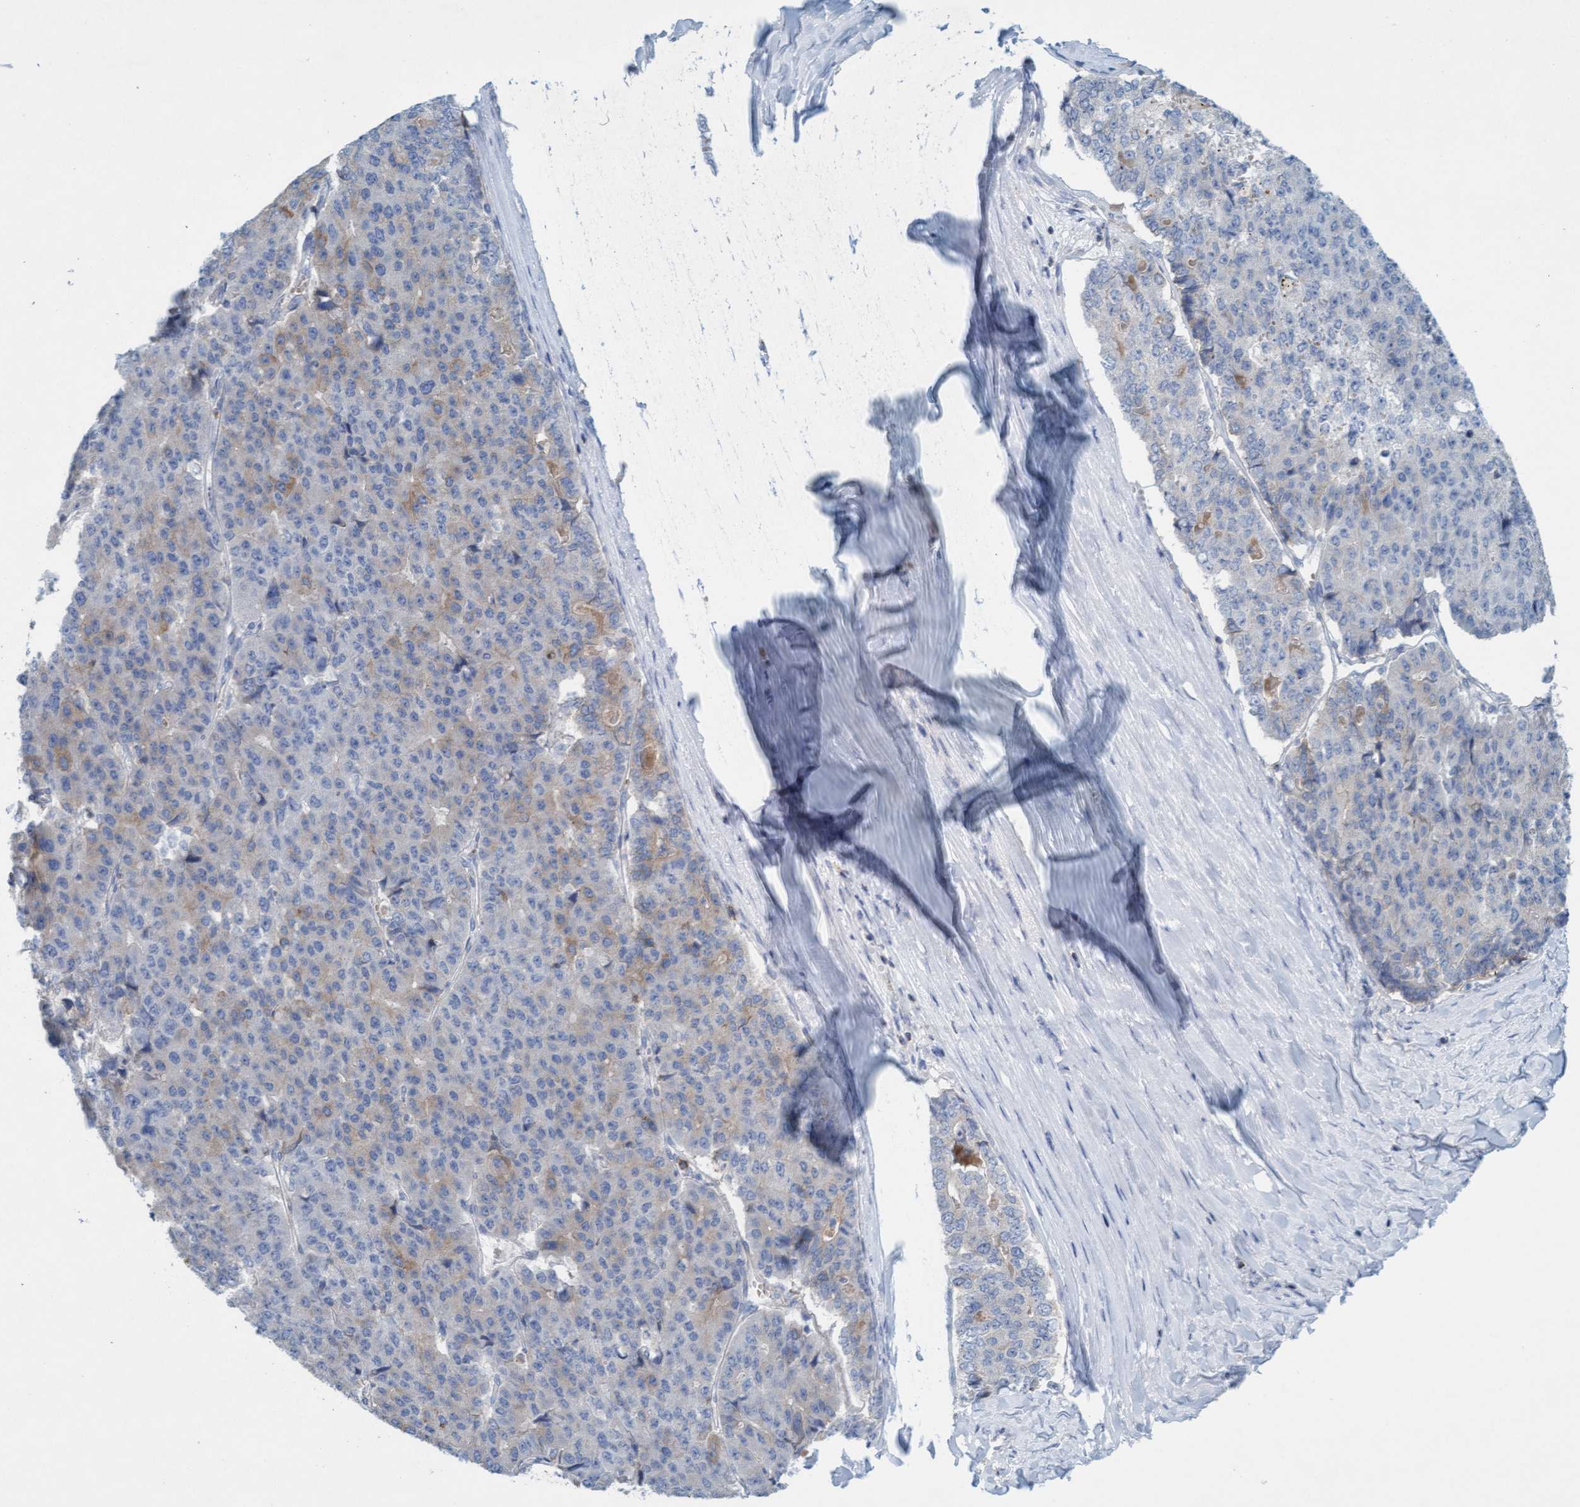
{"staining": {"intensity": "weak", "quantity": "<25%", "location": "cytoplasmic/membranous"}, "tissue": "pancreatic cancer", "cell_type": "Tumor cells", "image_type": "cancer", "snomed": [{"axis": "morphology", "description": "Adenocarcinoma, NOS"}, {"axis": "topography", "description": "Pancreas"}], "caption": "Tumor cells are negative for brown protein staining in pancreatic adenocarcinoma.", "gene": "SIGIRR", "patient": {"sex": "male", "age": 50}}